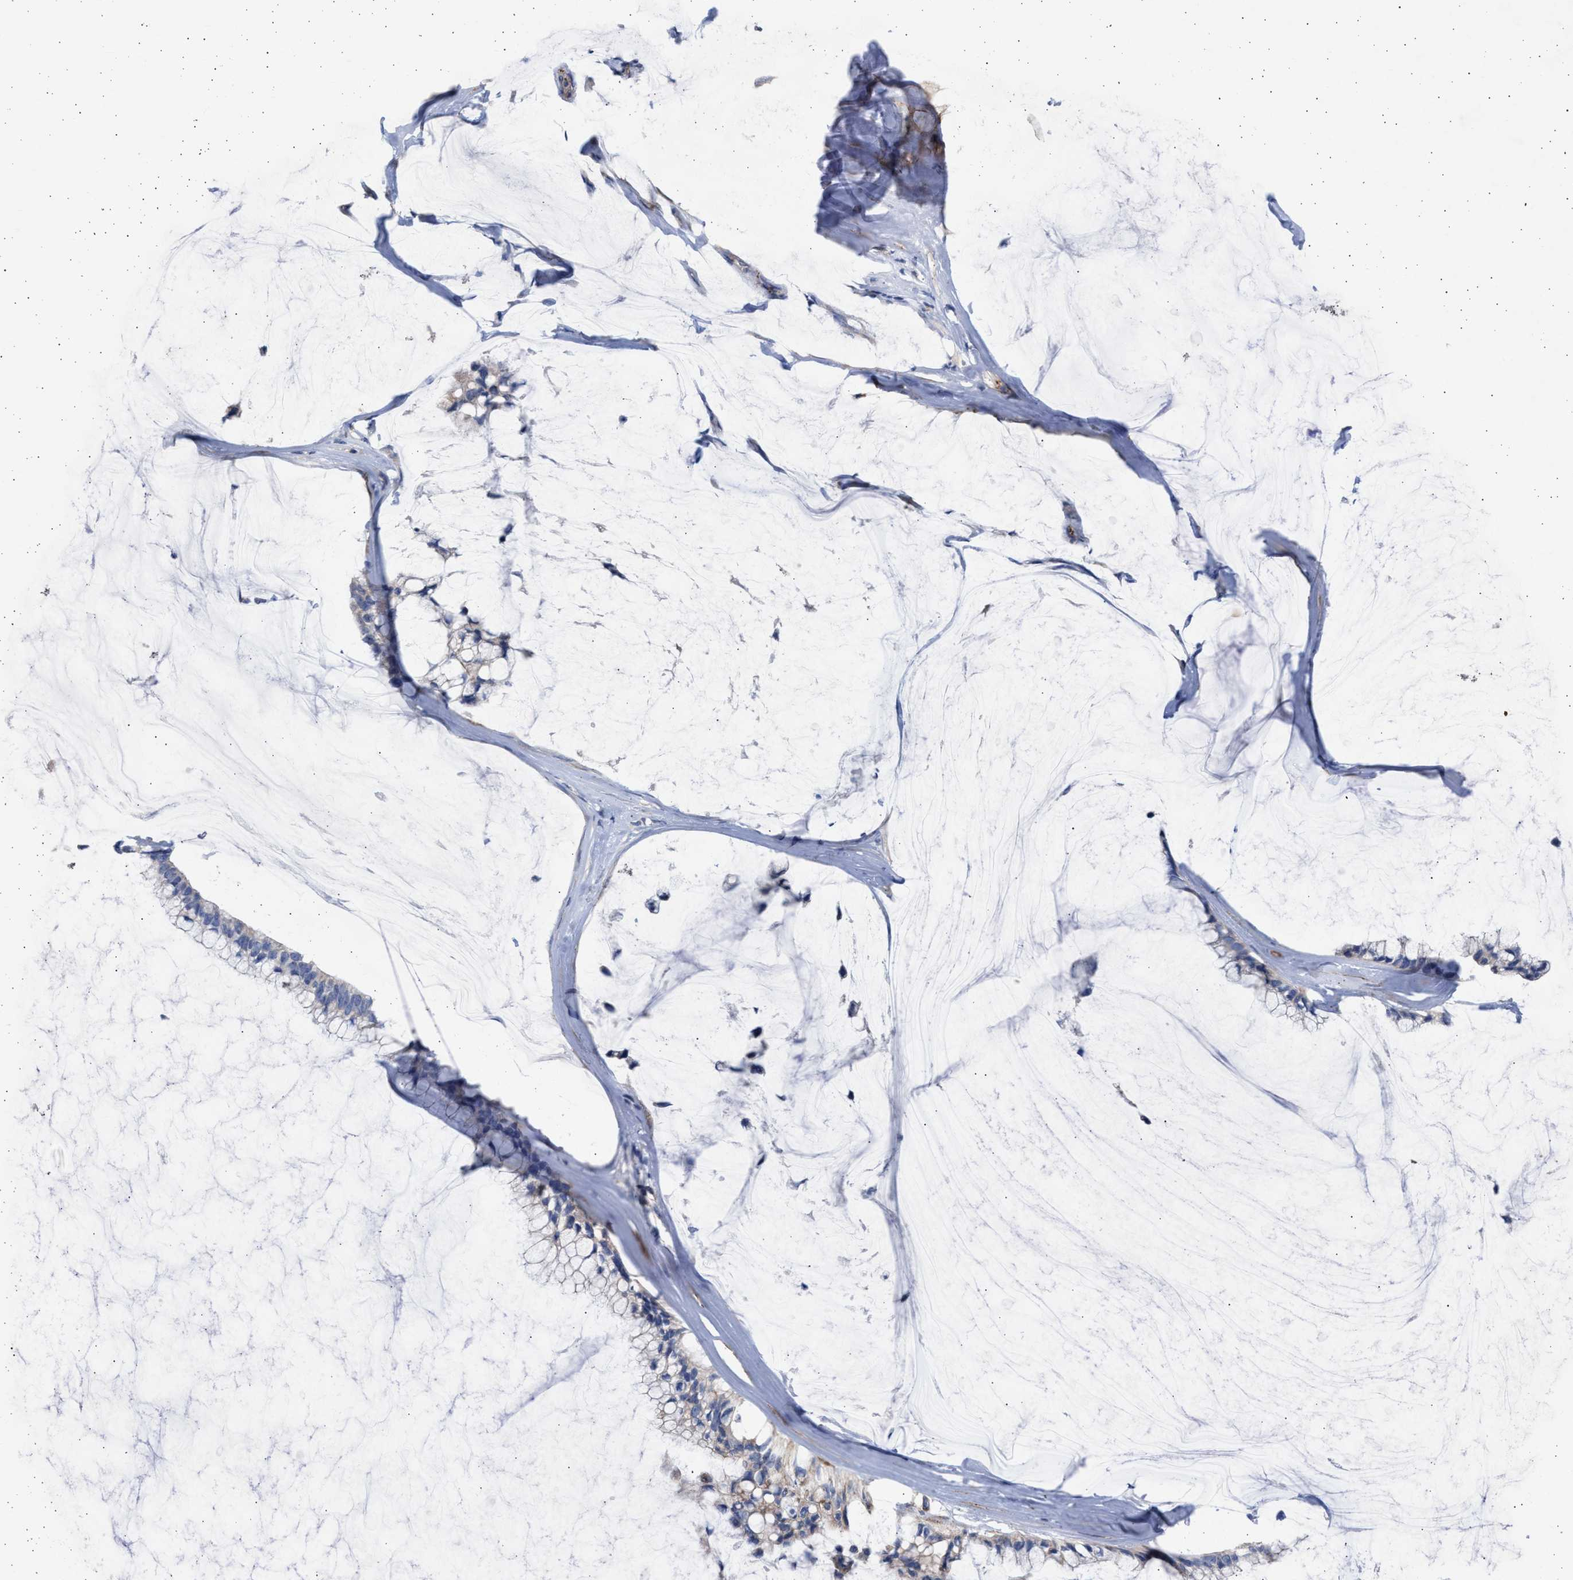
{"staining": {"intensity": "negative", "quantity": "none", "location": "none"}, "tissue": "ovarian cancer", "cell_type": "Tumor cells", "image_type": "cancer", "snomed": [{"axis": "morphology", "description": "Cystadenocarcinoma, mucinous, NOS"}, {"axis": "topography", "description": "Ovary"}], "caption": "Ovarian mucinous cystadenocarcinoma was stained to show a protein in brown. There is no significant expression in tumor cells.", "gene": "NBR1", "patient": {"sex": "female", "age": 39}}